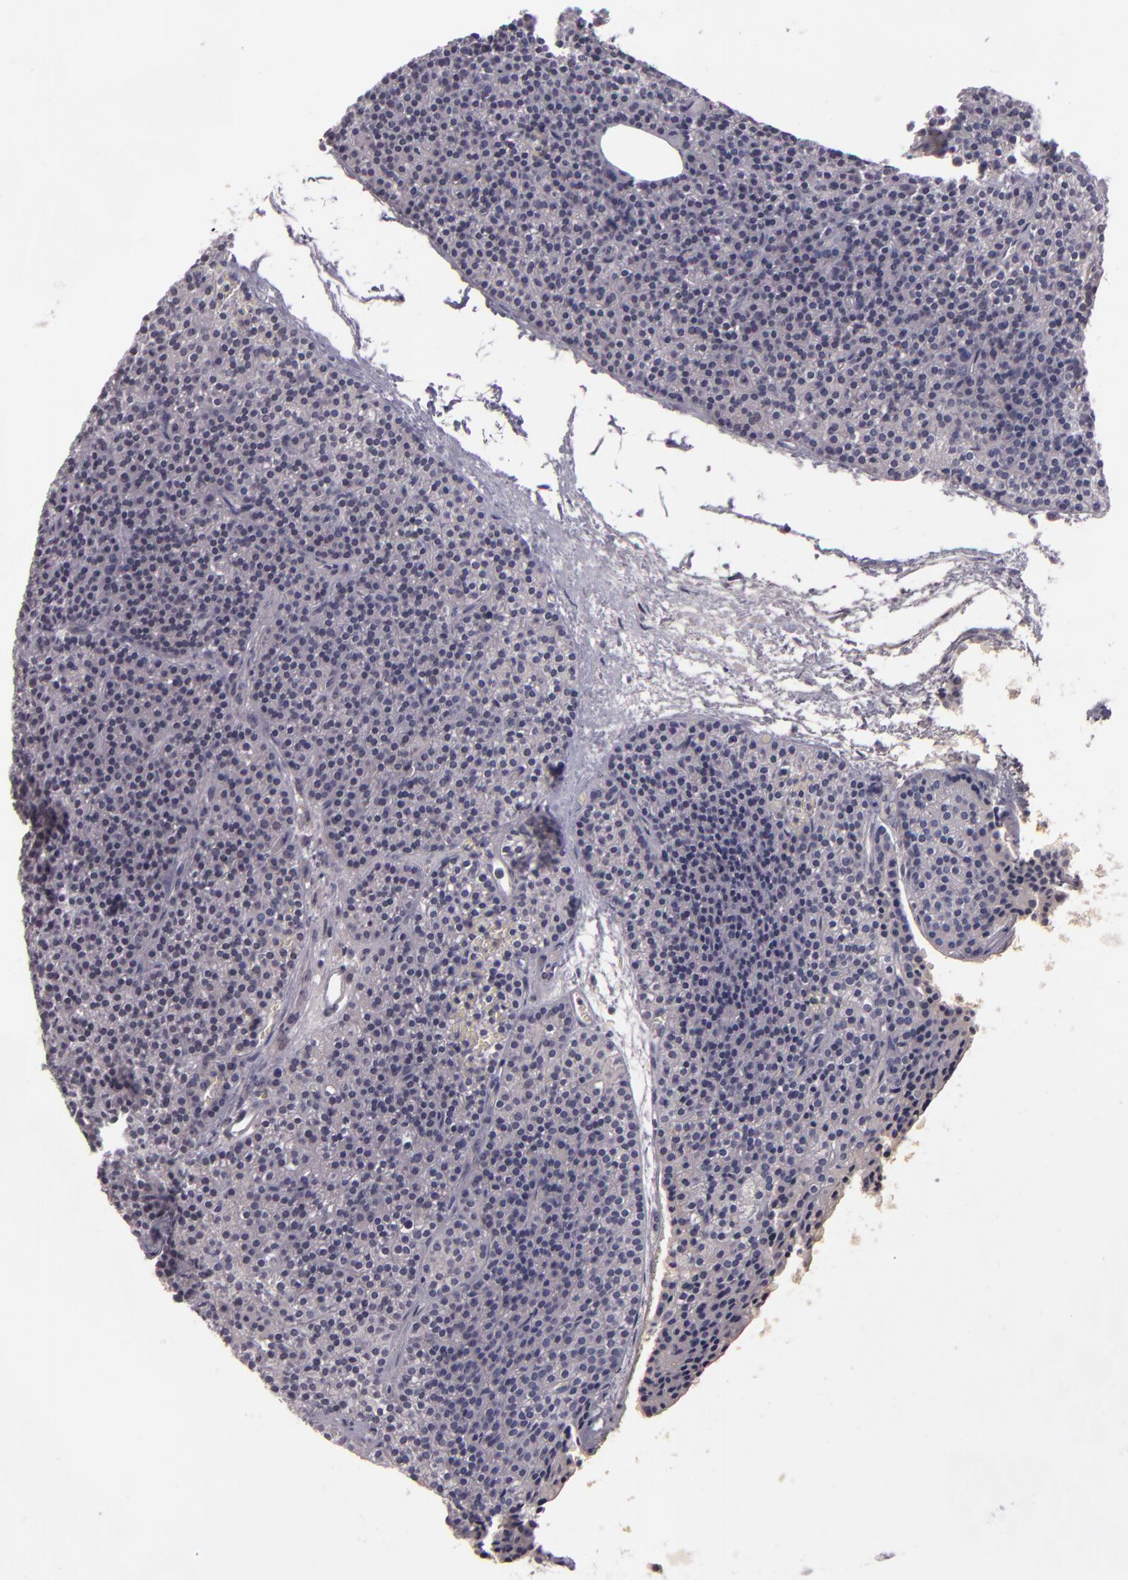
{"staining": {"intensity": "weak", "quantity": "25%-75%", "location": "nuclear"}, "tissue": "parathyroid gland", "cell_type": "Glandular cells", "image_type": "normal", "snomed": [{"axis": "morphology", "description": "Normal tissue, NOS"}, {"axis": "topography", "description": "Parathyroid gland"}], "caption": "Normal parathyroid gland demonstrates weak nuclear positivity in approximately 25%-75% of glandular cells, visualized by immunohistochemistry.", "gene": "ZFX", "patient": {"sex": "male", "age": 57}}